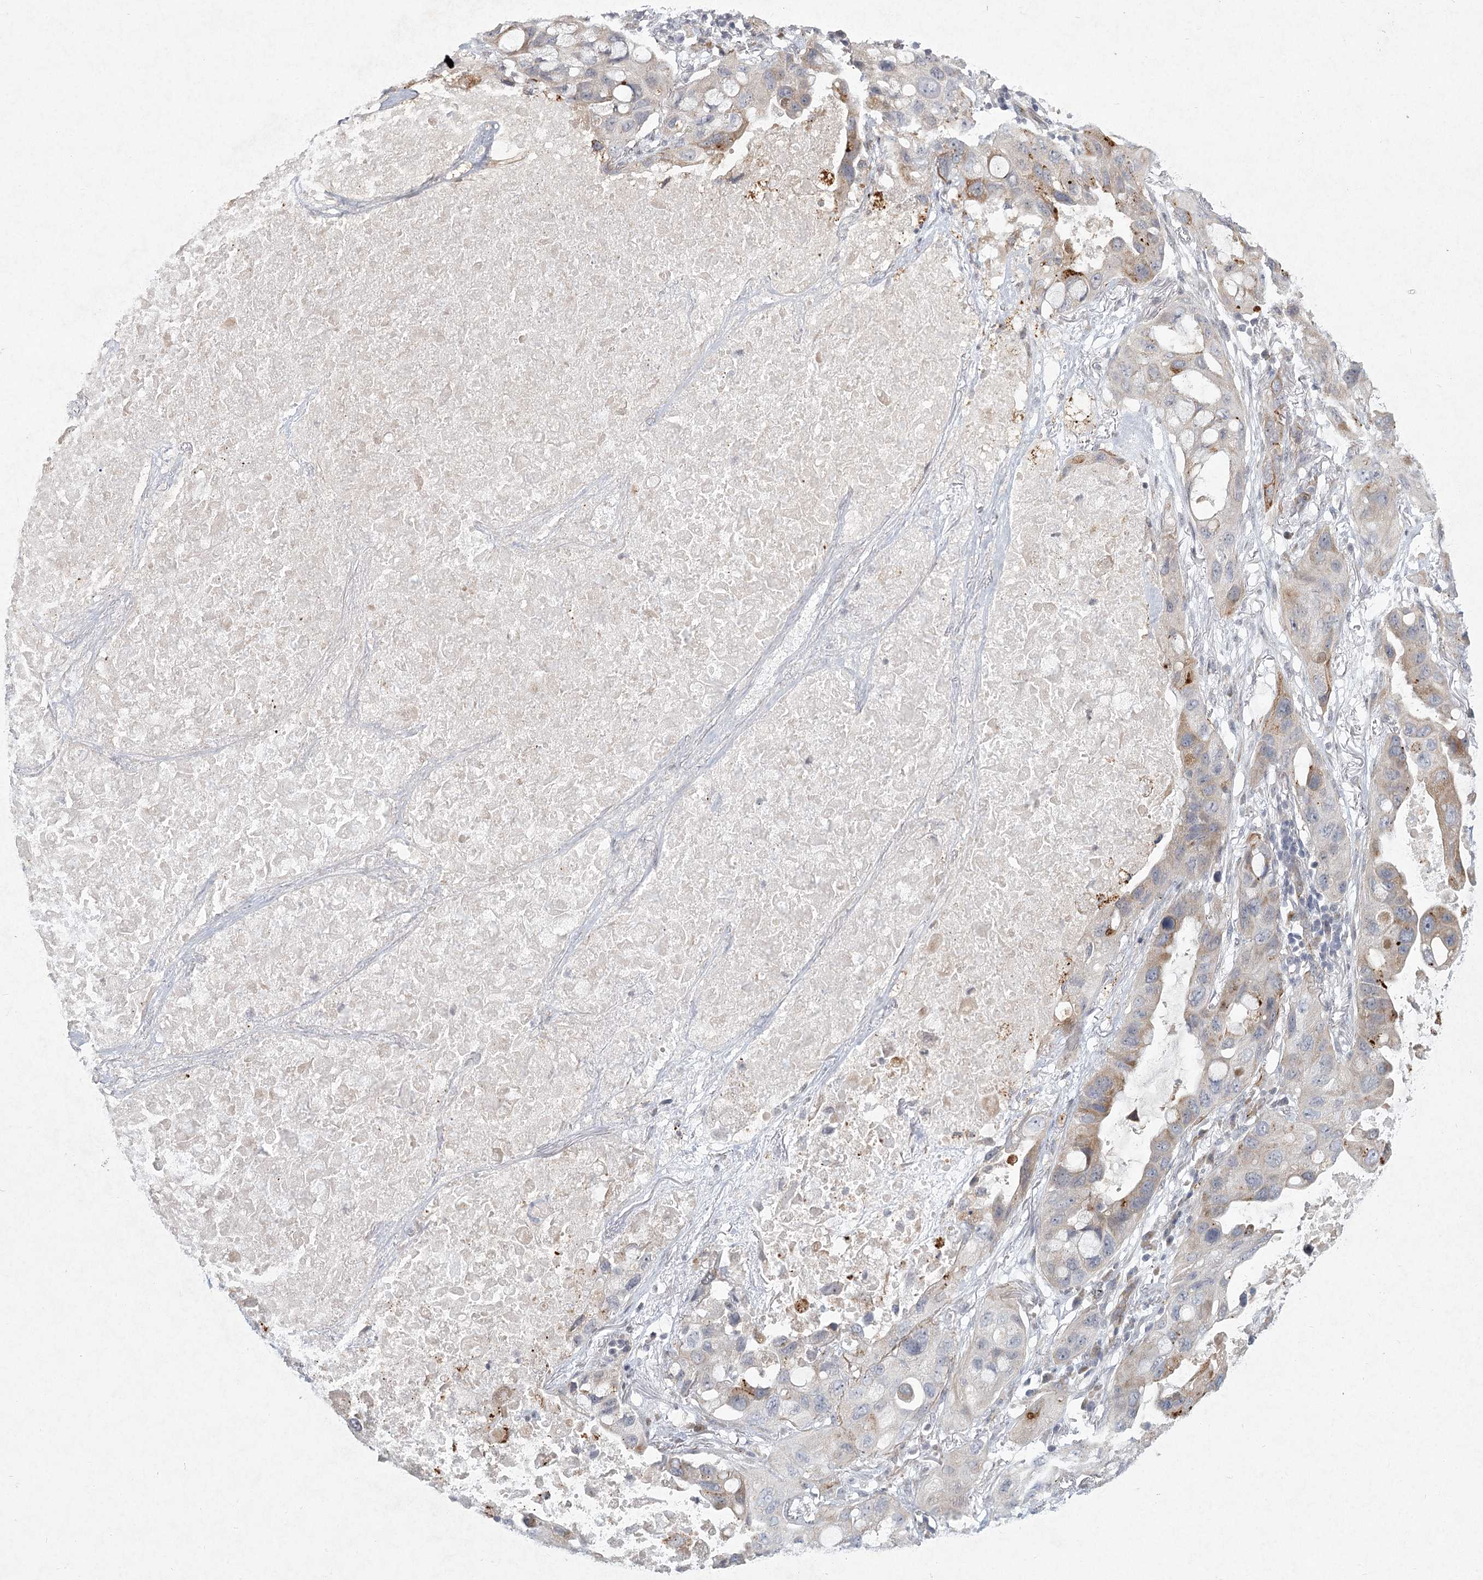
{"staining": {"intensity": "weak", "quantity": "<25%", "location": "cytoplasmic/membranous"}, "tissue": "lung cancer", "cell_type": "Tumor cells", "image_type": "cancer", "snomed": [{"axis": "morphology", "description": "Squamous cell carcinoma, NOS"}, {"axis": "topography", "description": "Lung"}], "caption": "DAB immunohistochemical staining of human lung squamous cell carcinoma displays no significant expression in tumor cells.", "gene": "MEPE", "patient": {"sex": "female", "age": 73}}